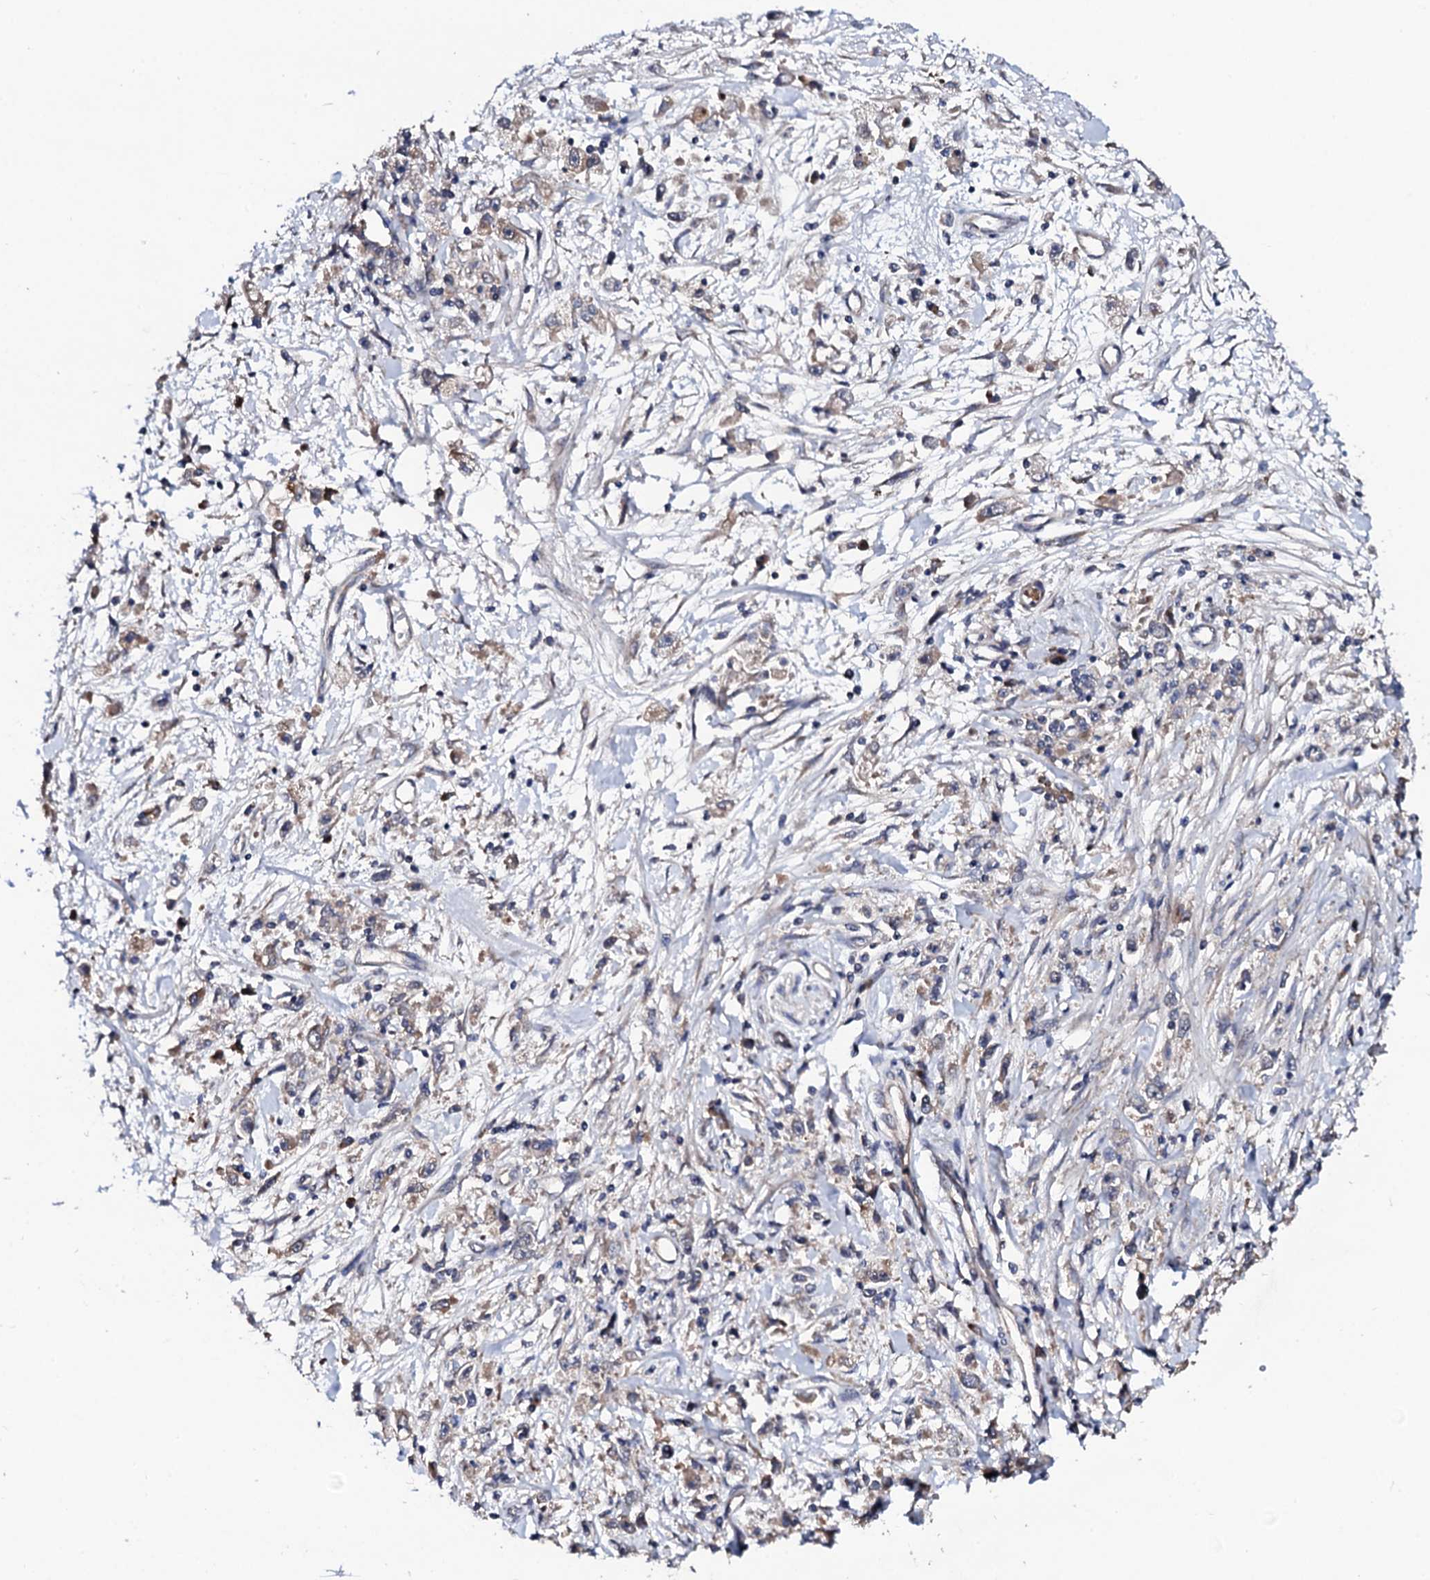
{"staining": {"intensity": "weak", "quantity": "25%-75%", "location": "cytoplasmic/membranous"}, "tissue": "stomach cancer", "cell_type": "Tumor cells", "image_type": "cancer", "snomed": [{"axis": "morphology", "description": "Adenocarcinoma, NOS"}, {"axis": "topography", "description": "Stomach"}], "caption": "A brown stain shows weak cytoplasmic/membranous staining of a protein in stomach cancer (adenocarcinoma) tumor cells. (Brightfield microscopy of DAB IHC at high magnification).", "gene": "IP6K1", "patient": {"sex": "female", "age": 59}}